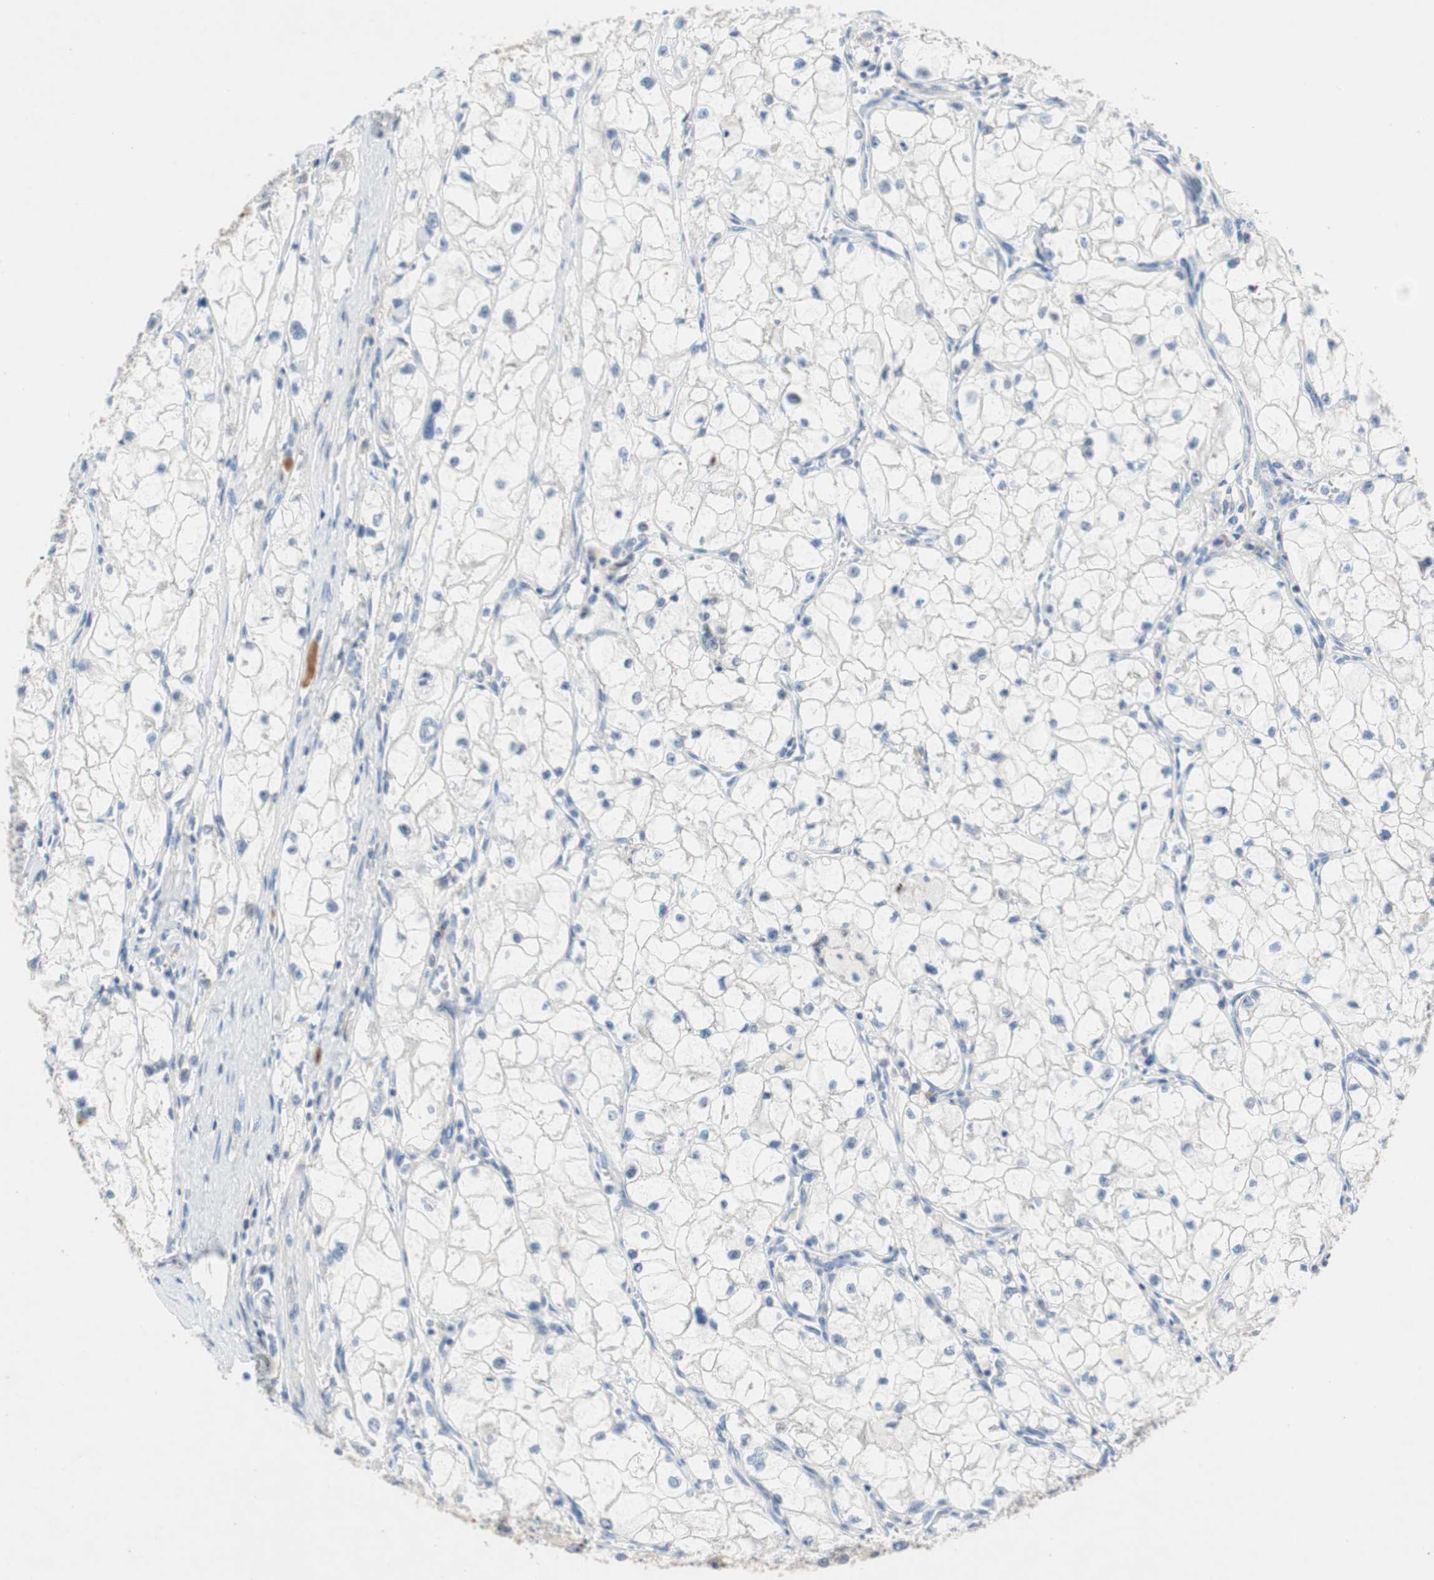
{"staining": {"intensity": "negative", "quantity": "none", "location": "none"}, "tissue": "renal cancer", "cell_type": "Tumor cells", "image_type": "cancer", "snomed": [{"axis": "morphology", "description": "Adenocarcinoma, NOS"}, {"axis": "topography", "description": "Kidney"}], "caption": "Immunohistochemistry of human adenocarcinoma (renal) reveals no staining in tumor cells.", "gene": "RELB", "patient": {"sex": "female", "age": 70}}